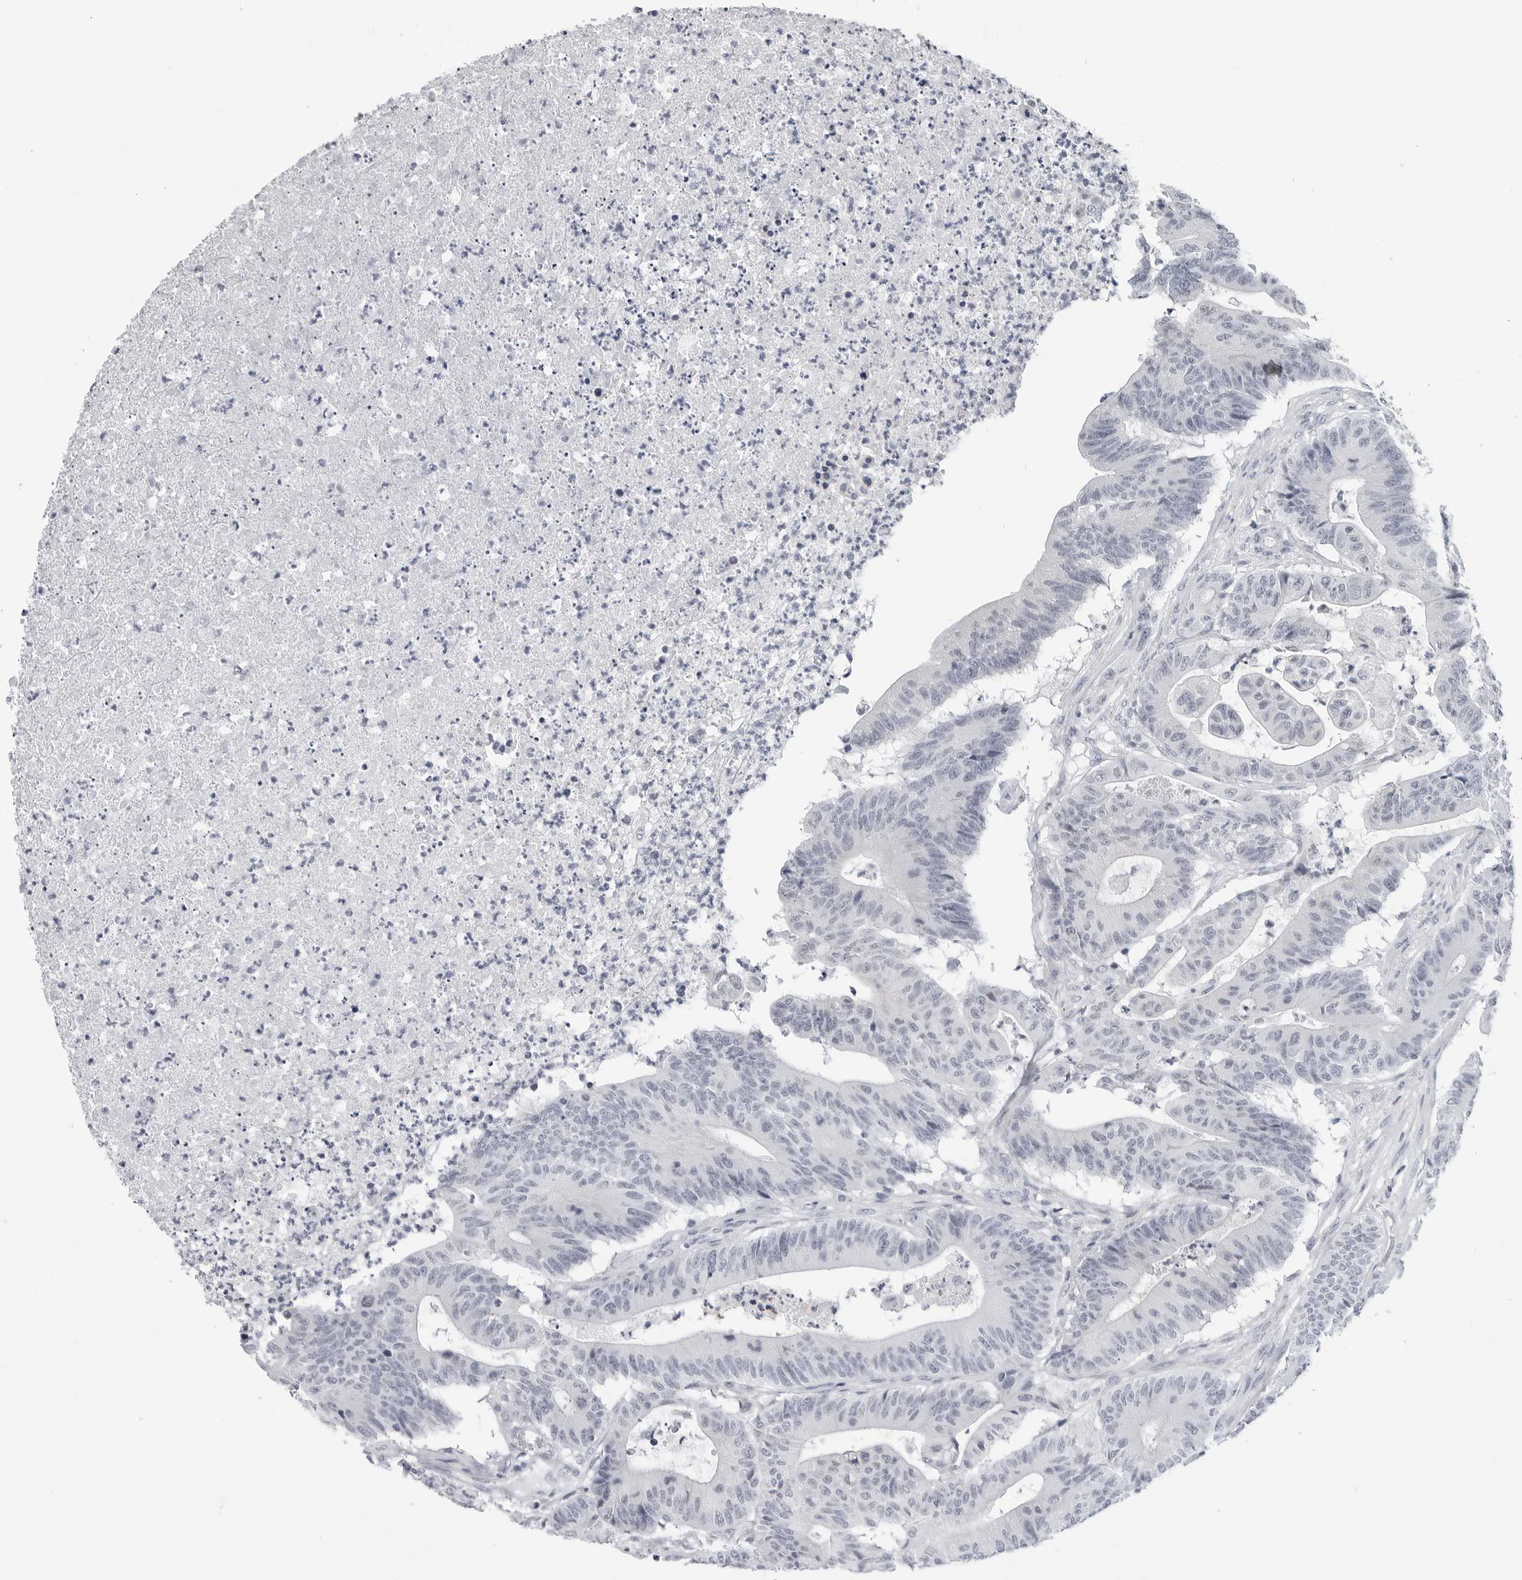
{"staining": {"intensity": "negative", "quantity": "none", "location": "none"}, "tissue": "colorectal cancer", "cell_type": "Tumor cells", "image_type": "cancer", "snomed": [{"axis": "morphology", "description": "Adenocarcinoma, NOS"}, {"axis": "topography", "description": "Colon"}], "caption": "The histopathology image displays no staining of tumor cells in colorectal cancer. (IHC, brightfield microscopy, high magnification).", "gene": "PGA3", "patient": {"sex": "female", "age": 84}}